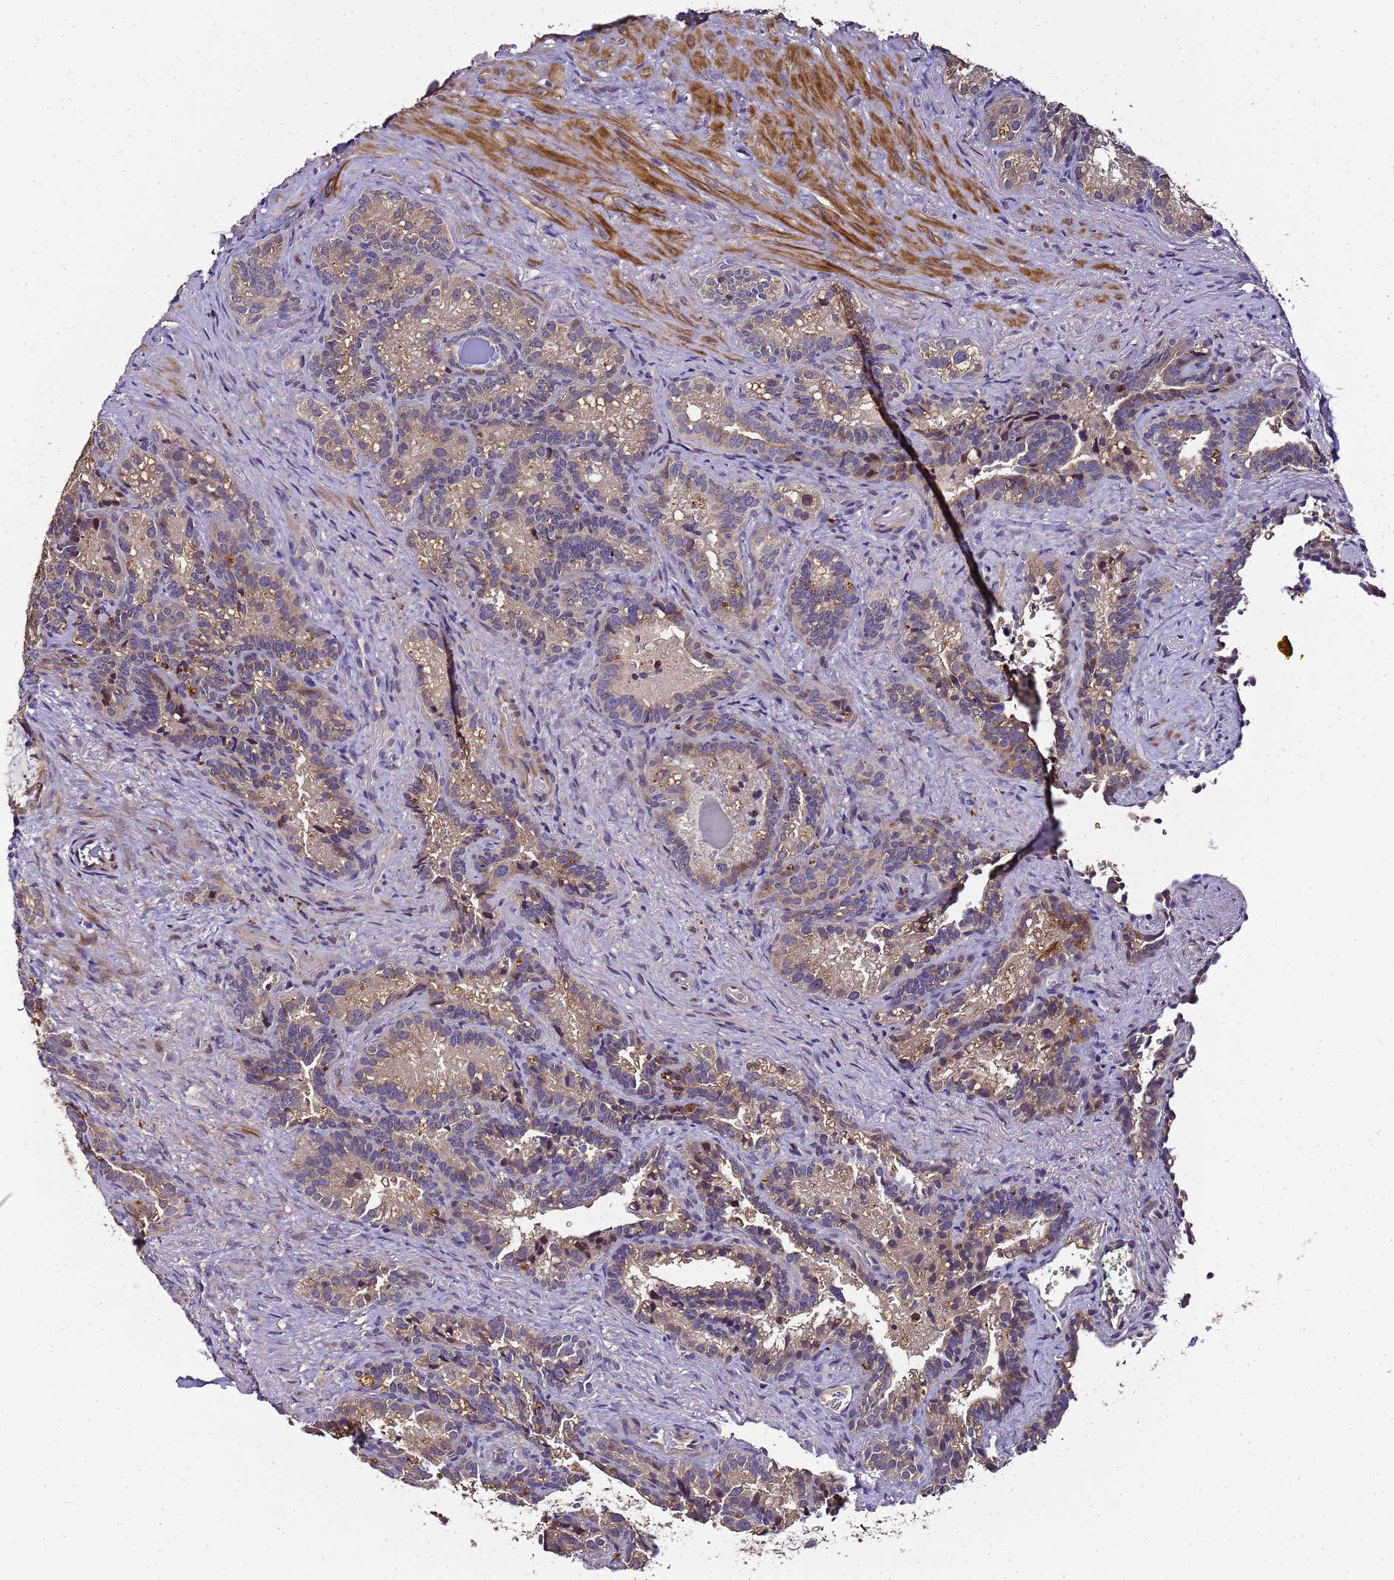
{"staining": {"intensity": "weak", "quantity": "25%-75%", "location": "cytoplasmic/membranous"}, "tissue": "seminal vesicle", "cell_type": "Glandular cells", "image_type": "normal", "snomed": [{"axis": "morphology", "description": "Normal tissue, NOS"}, {"axis": "topography", "description": "Seminal veicle"}], "caption": "Immunohistochemical staining of benign seminal vesicle shows weak cytoplasmic/membranous protein staining in approximately 25%-75% of glandular cells.", "gene": "LGI4", "patient": {"sex": "male", "age": 62}}